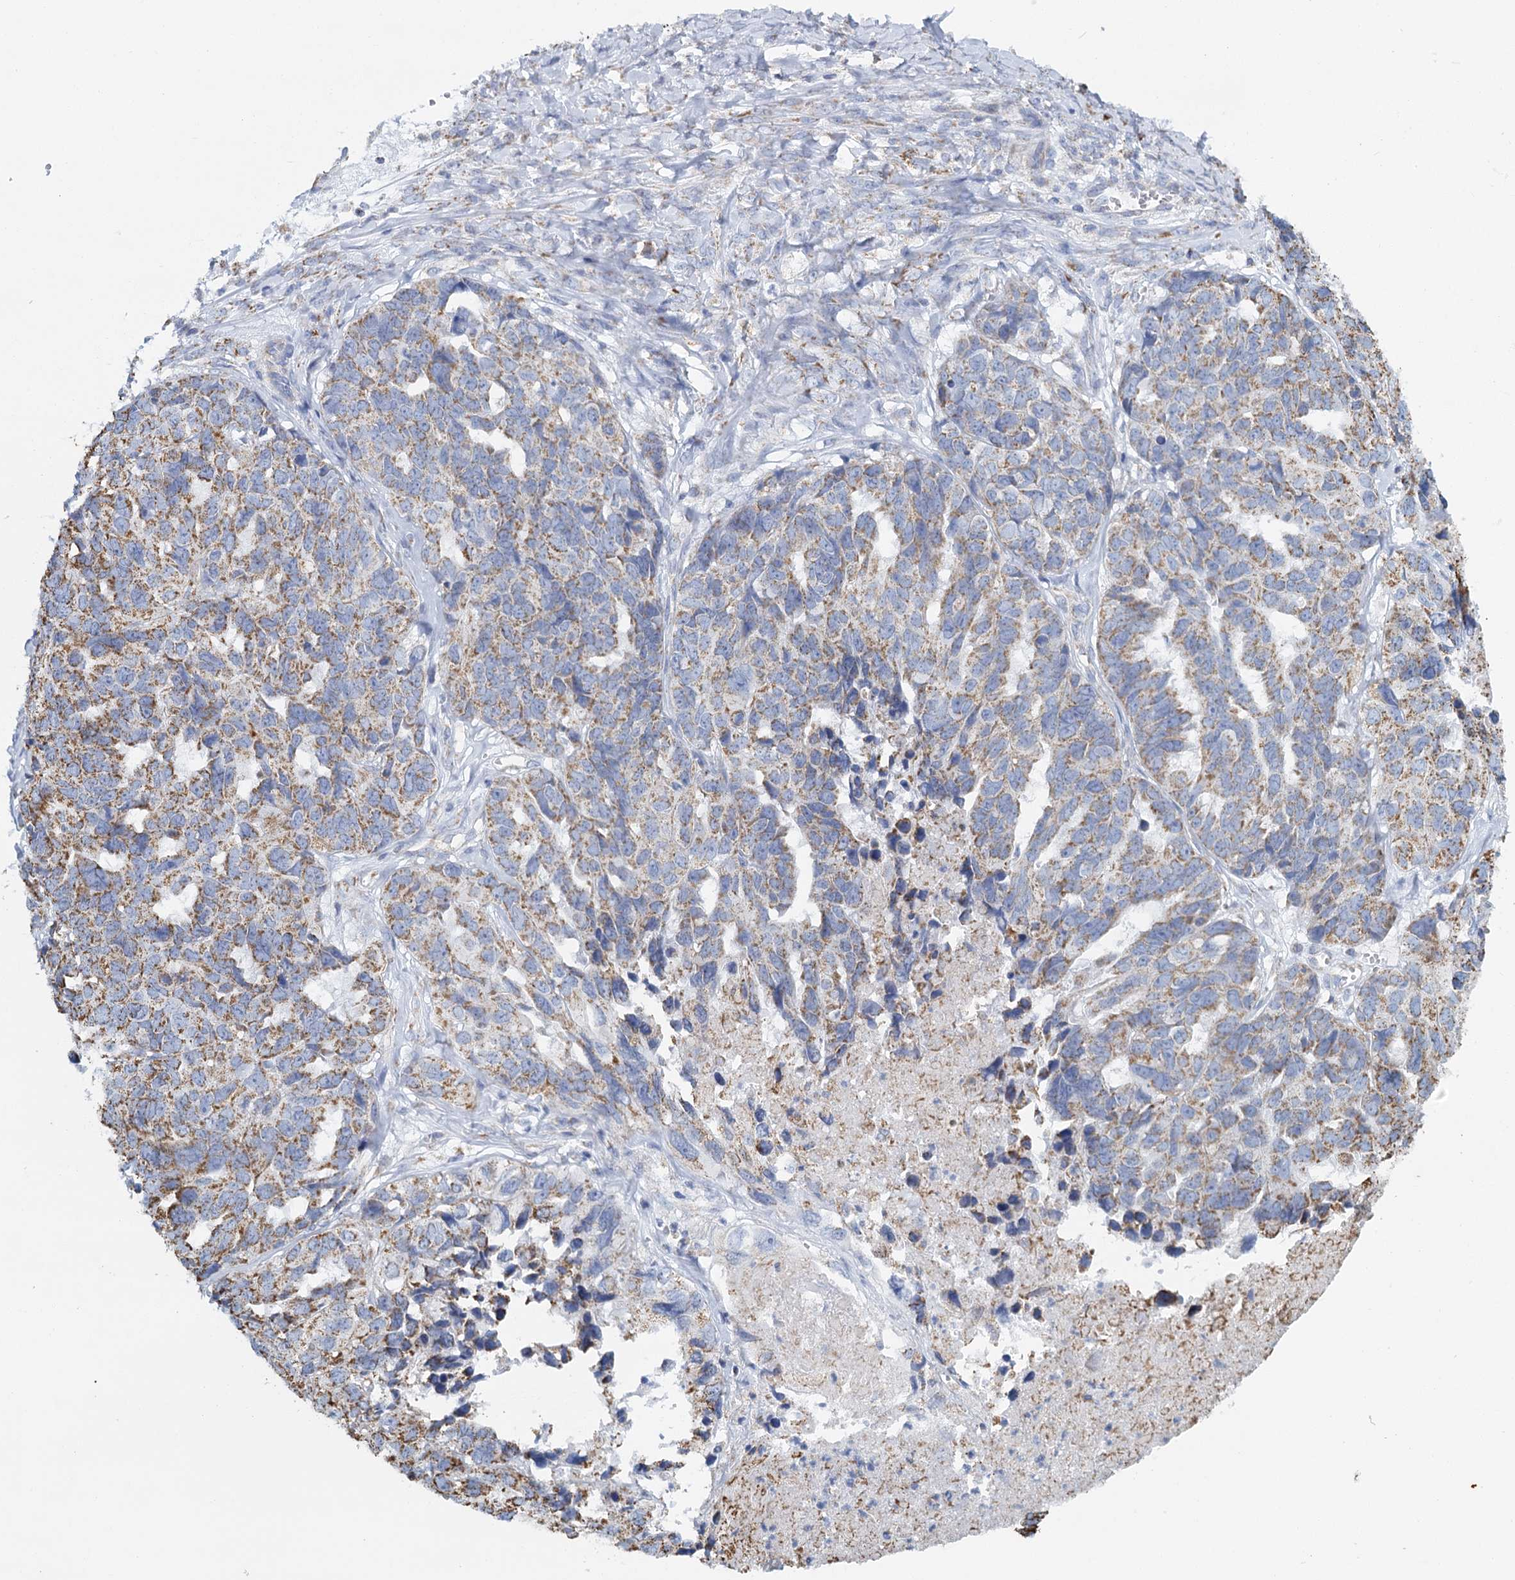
{"staining": {"intensity": "moderate", "quantity": ">75%", "location": "cytoplasmic/membranous"}, "tissue": "ovarian cancer", "cell_type": "Tumor cells", "image_type": "cancer", "snomed": [{"axis": "morphology", "description": "Cystadenocarcinoma, serous, NOS"}, {"axis": "topography", "description": "Ovary"}], "caption": "Ovarian cancer stained with a brown dye exhibits moderate cytoplasmic/membranous positive staining in about >75% of tumor cells.", "gene": "CCP110", "patient": {"sex": "female", "age": 79}}